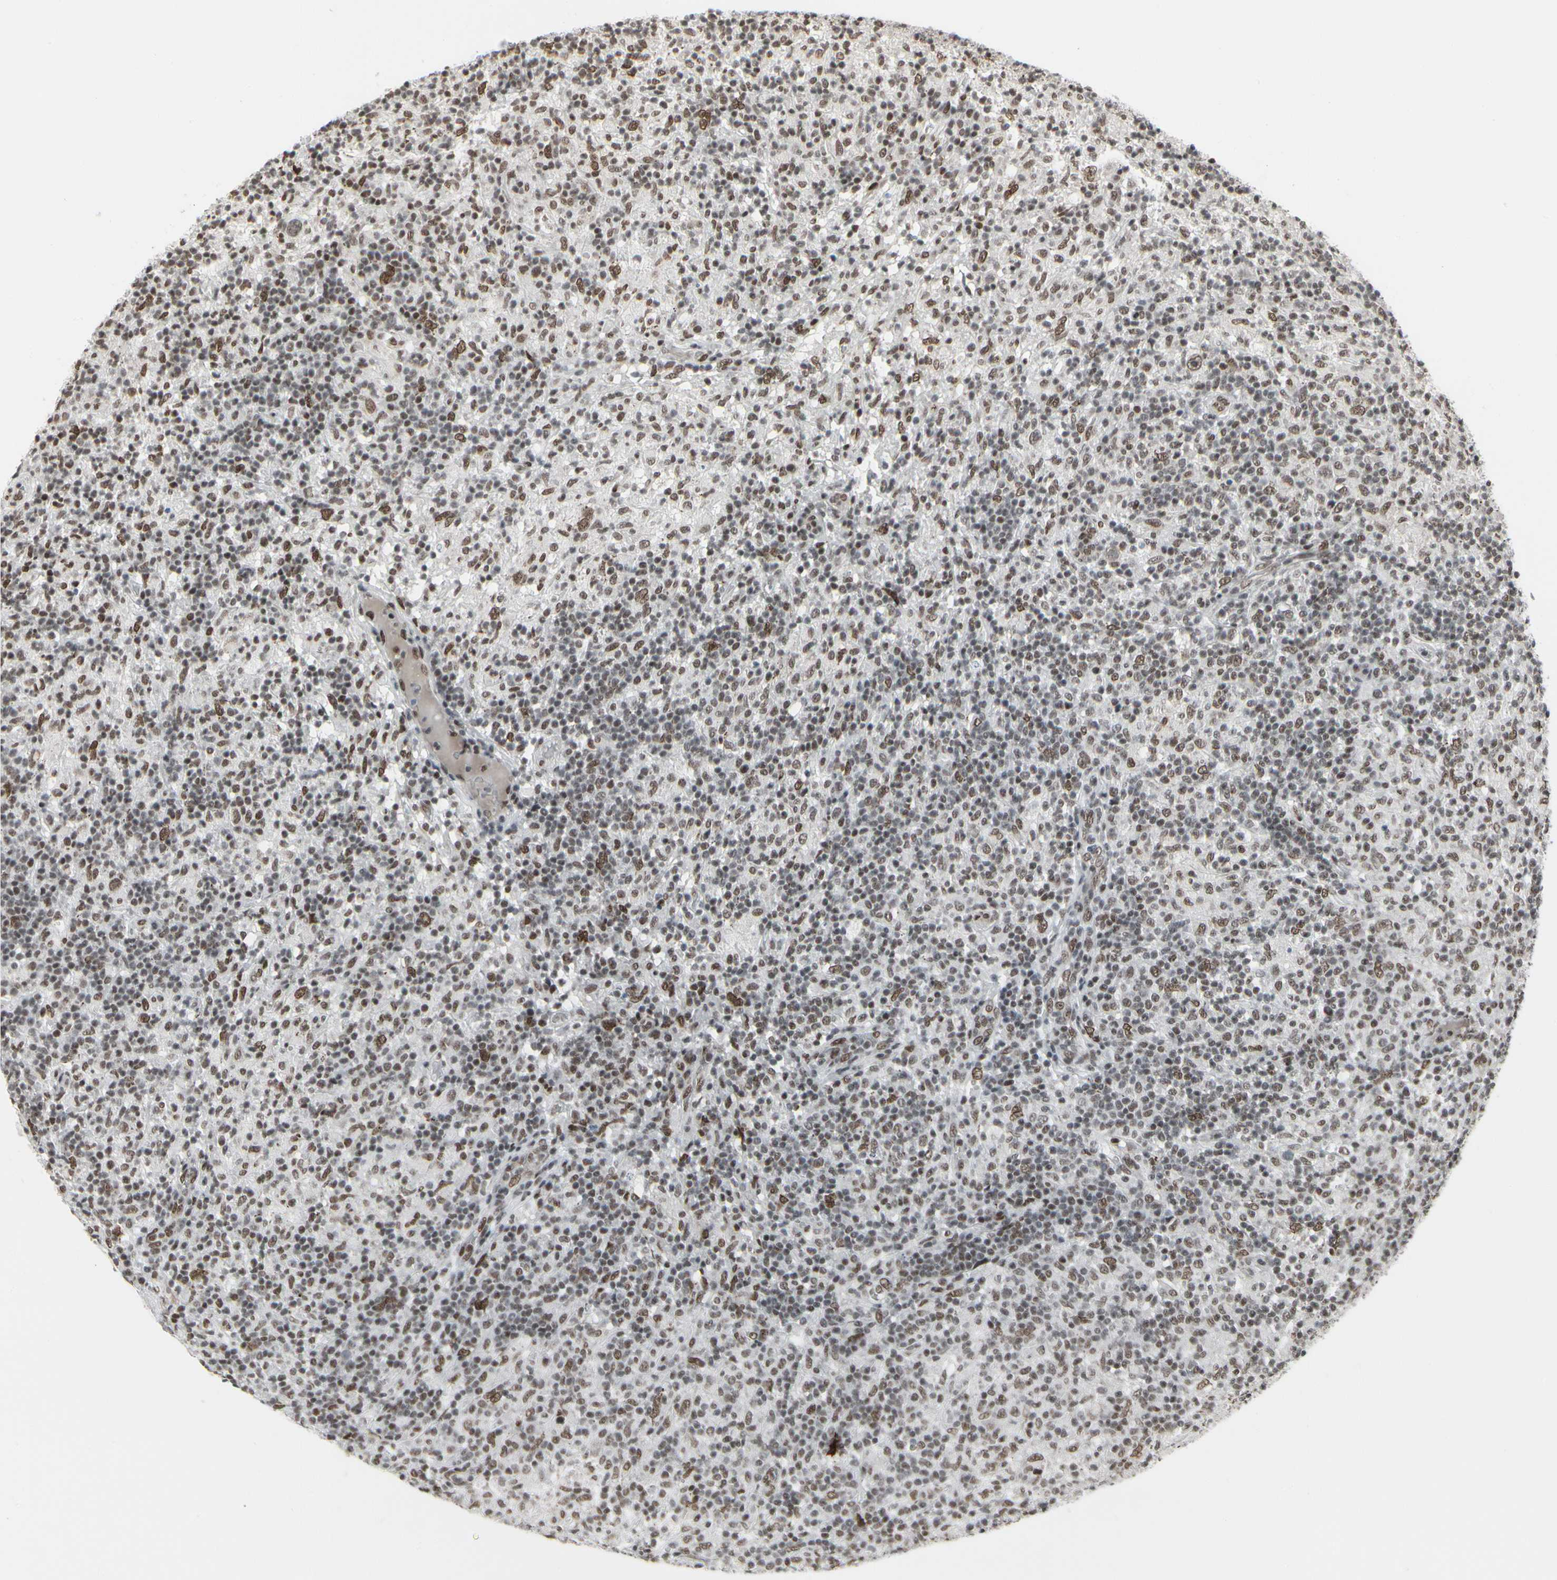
{"staining": {"intensity": "moderate", "quantity": ">75%", "location": "nuclear"}, "tissue": "lymphoma", "cell_type": "Tumor cells", "image_type": "cancer", "snomed": [{"axis": "morphology", "description": "Hodgkin's disease, NOS"}, {"axis": "topography", "description": "Lymph node"}], "caption": "Protein staining of lymphoma tissue exhibits moderate nuclear expression in approximately >75% of tumor cells.", "gene": "HMG20A", "patient": {"sex": "male", "age": 70}}